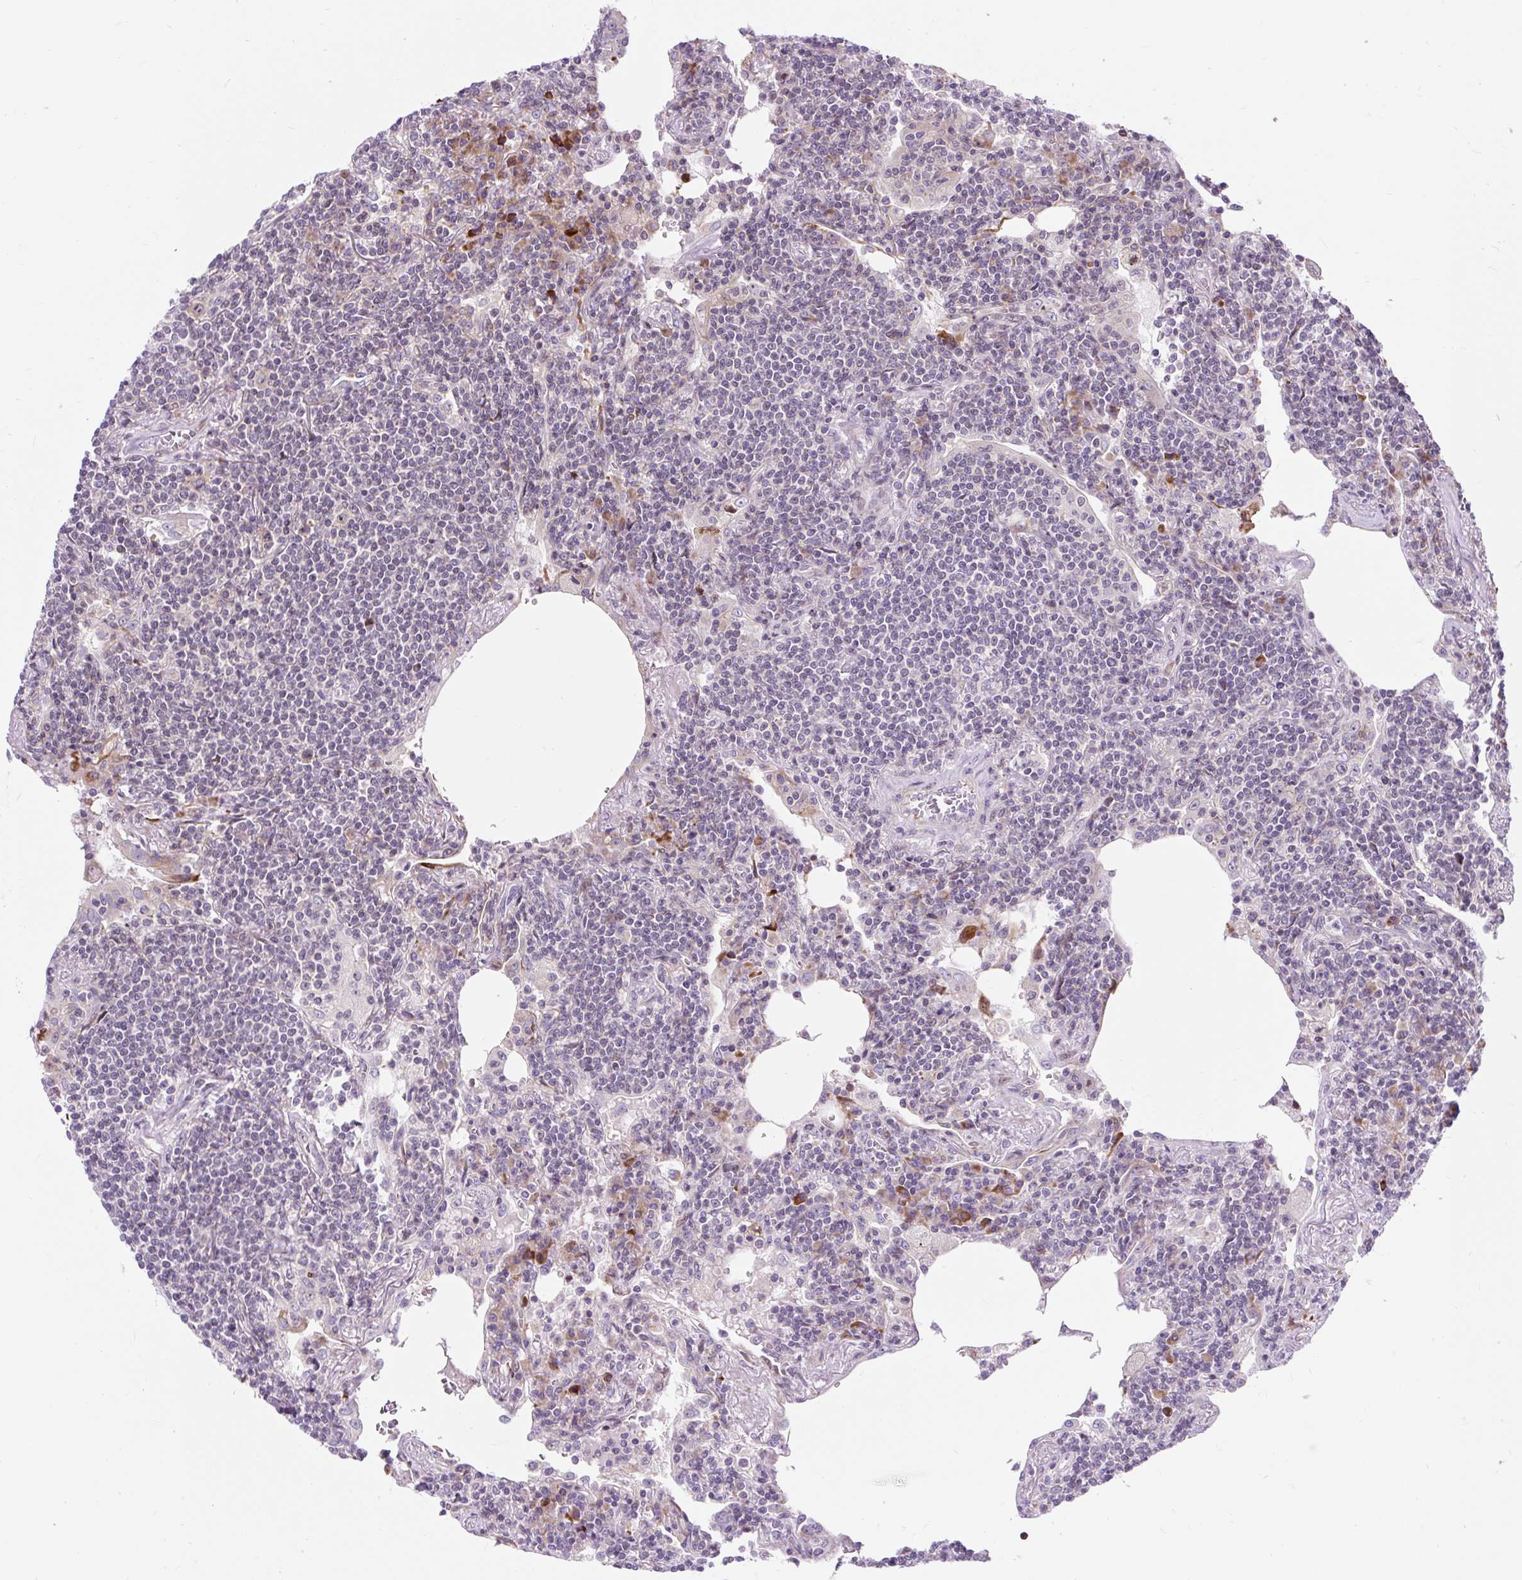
{"staining": {"intensity": "negative", "quantity": "none", "location": "none"}, "tissue": "lymphoma", "cell_type": "Tumor cells", "image_type": "cancer", "snomed": [{"axis": "morphology", "description": "Malignant lymphoma, non-Hodgkin's type, Low grade"}, {"axis": "topography", "description": "Lung"}], "caption": "DAB (3,3'-diaminobenzidine) immunohistochemical staining of lymphoma exhibits no significant staining in tumor cells. The staining is performed using DAB (3,3'-diaminobenzidine) brown chromogen with nuclei counter-stained in using hematoxylin.", "gene": "CISD3", "patient": {"sex": "female", "age": 71}}